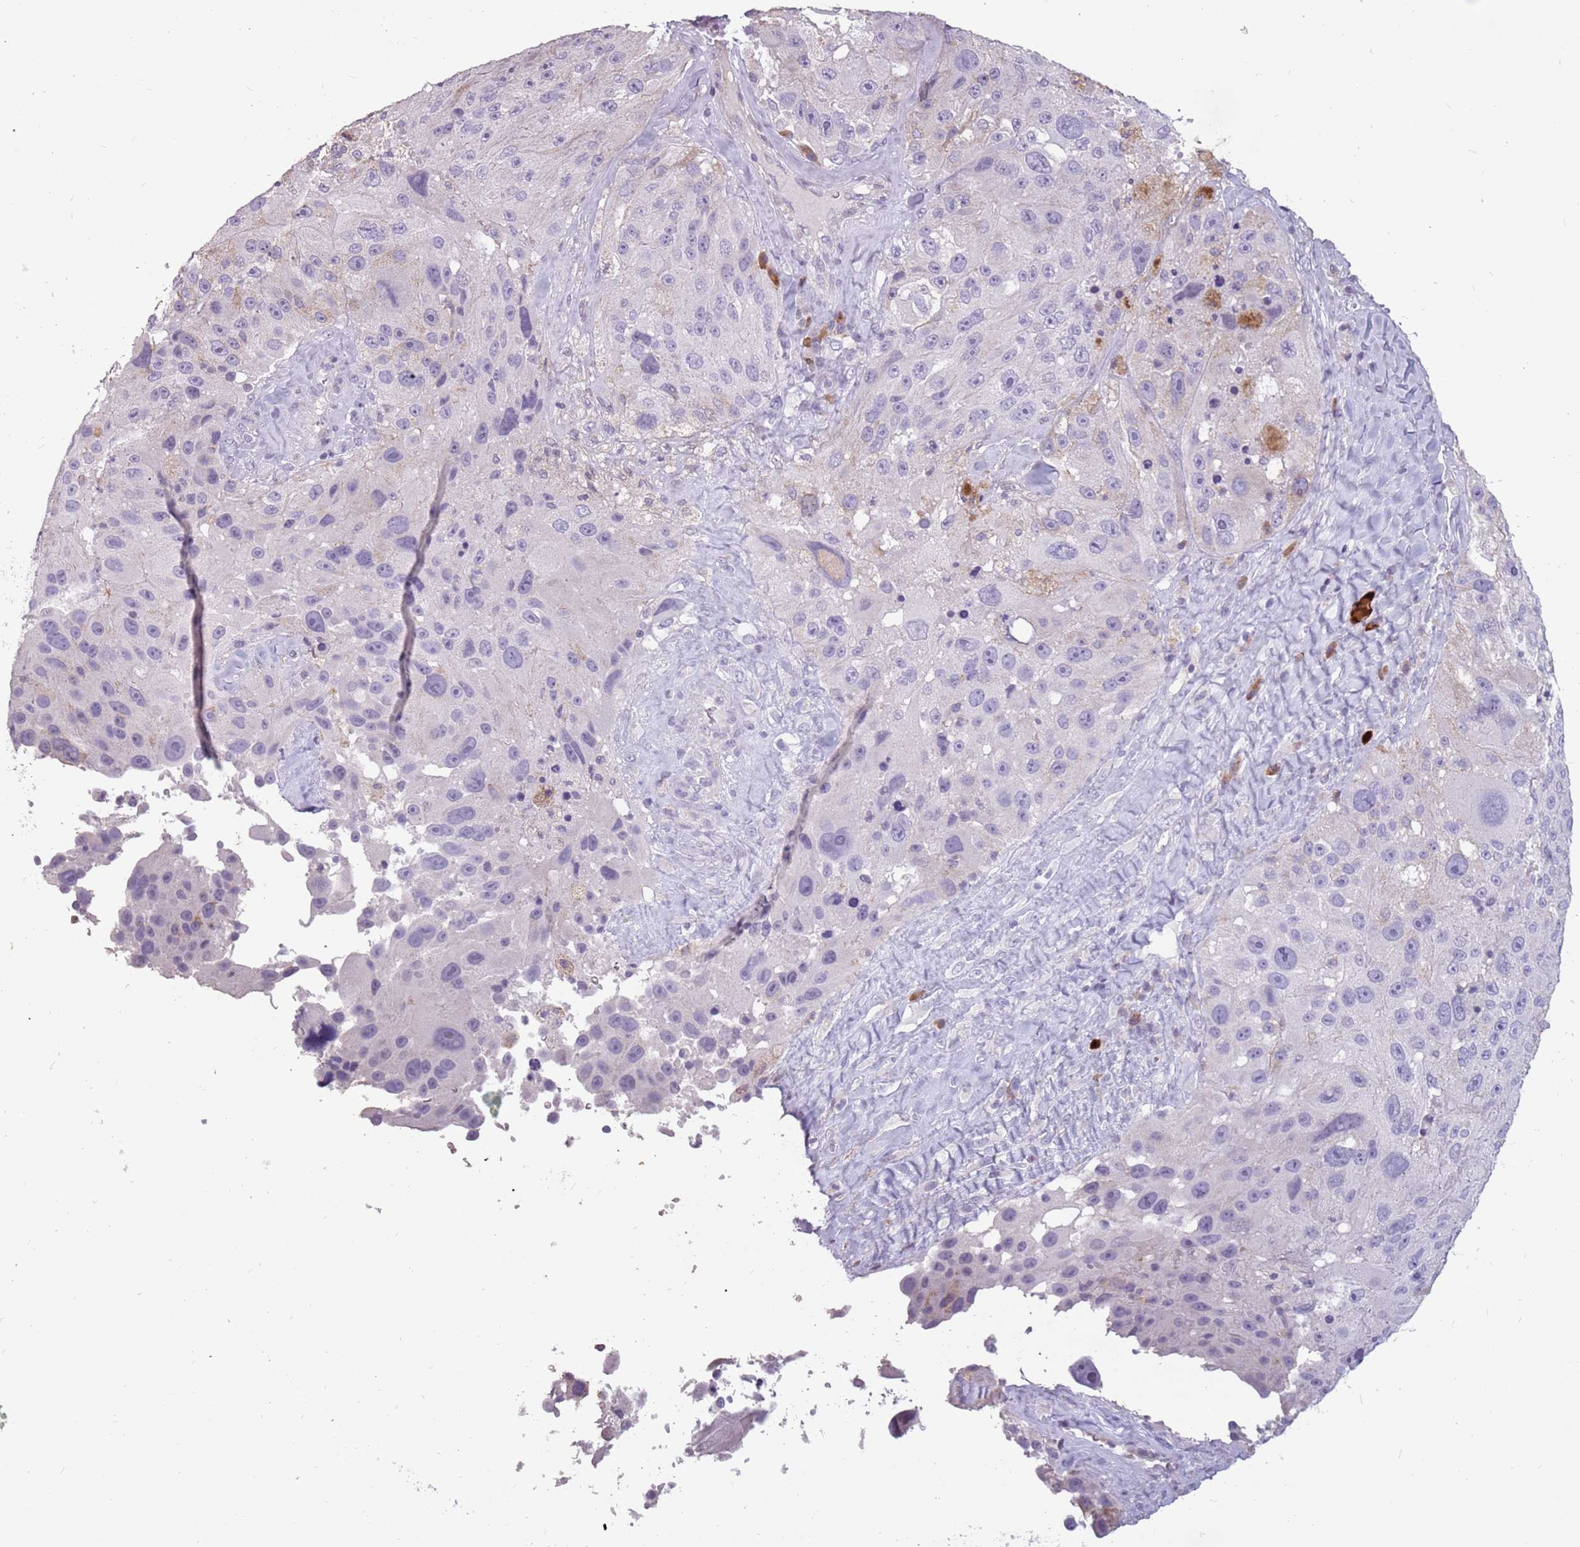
{"staining": {"intensity": "negative", "quantity": "none", "location": "none"}, "tissue": "melanoma", "cell_type": "Tumor cells", "image_type": "cancer", "snomed": [{"axis": "morphology", "description": "Malignant melanoma, Metastatic site"}, {"axis": "topography", "description": "Lymph node"}], "caption": "This photomicrograph is of malignant melanoma (metastatic site) stained with immunohistochemistry to label a protein in brown with the nuclei are counter-stained blue. There is no positivity in tumor cells.", "gene": "NEK6", "patient": {"sex": "male", "age": 62}}